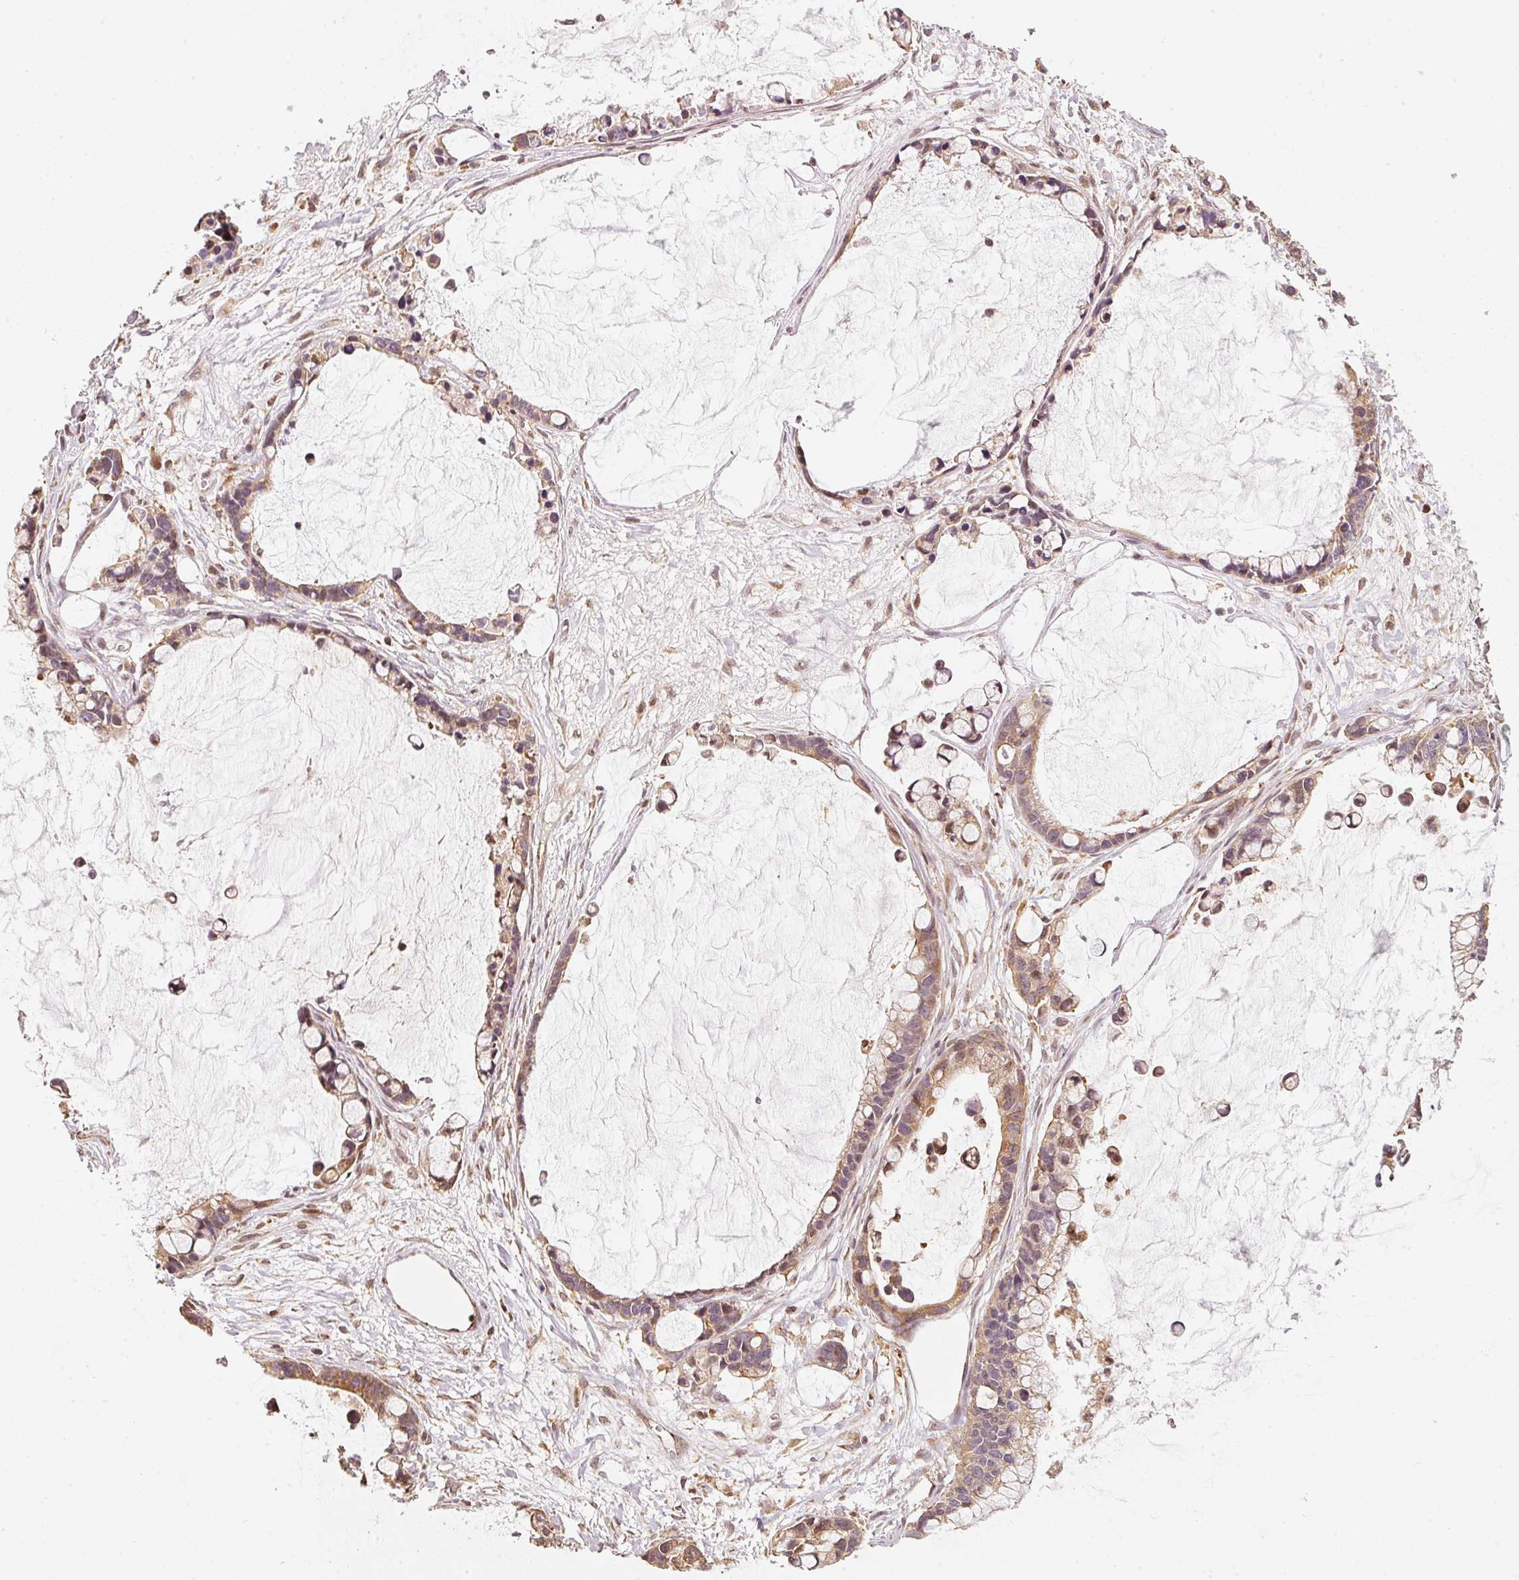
{"staining": {"intensity": "moderate", "quantity": ">75%", "location": "cytoplasmic/membranous"}, "tissue": "ovarian cancer", "cell_type": "Tumor cells", "image_type": "cancer", "snomed": [{"axis": "morphology", "description": "Cystadenocarcinoma, mucinous, NOS"}, {"axis": "topography", "description": "Ovary"}], "caption": "Ovarian mucinous cystadenocarcinoma stained with a protein marker displays moderate staining in tumor cells.", "gene": "RAB35", "patient": {"sex": "female", "age": 63}}